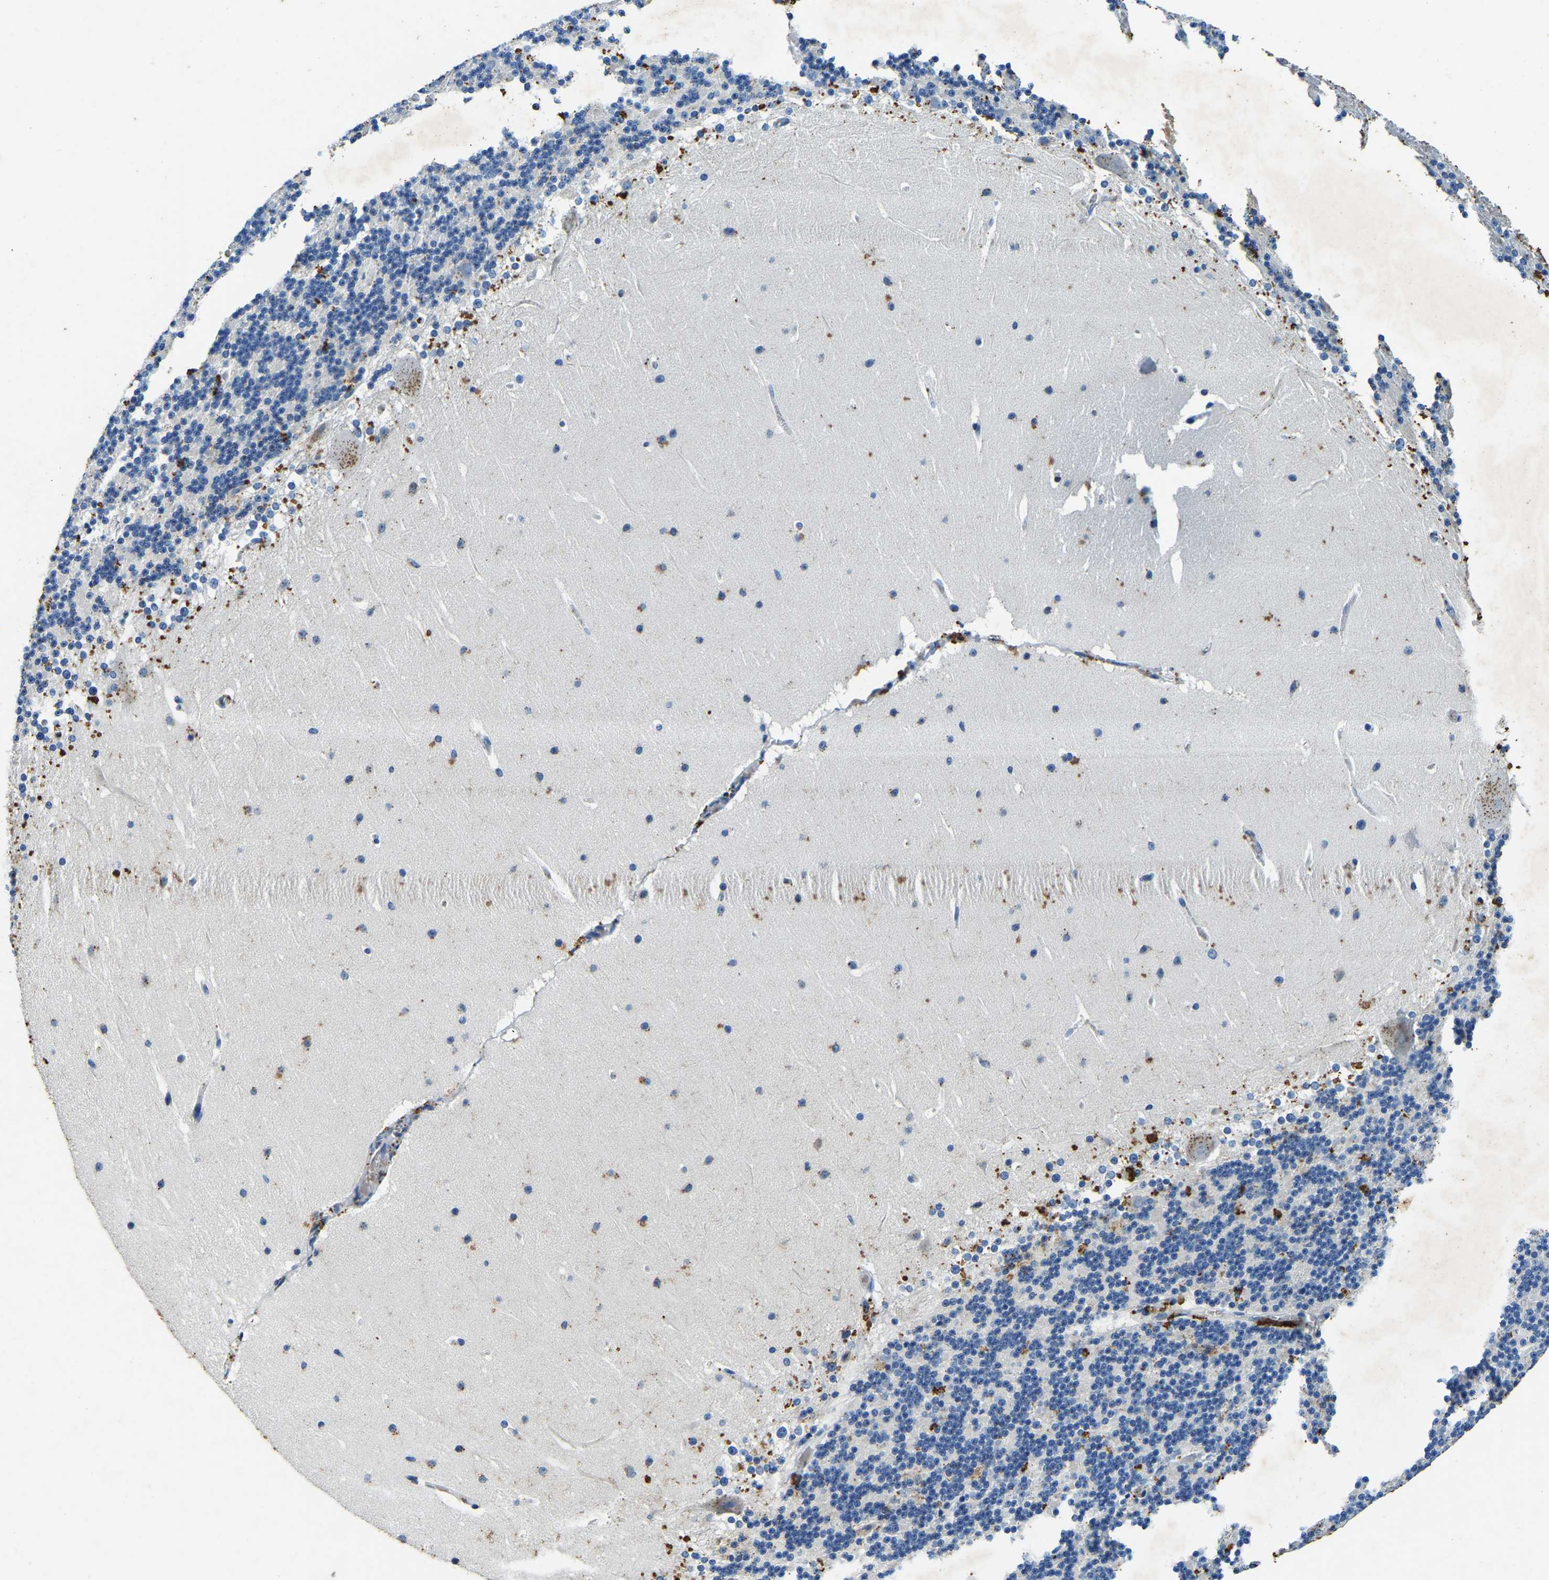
{"staining": {"intensity": "moderate", "quantity": "<25%", "location": "cytoplasmic/membranous"}, "tissue": "cerebellum", "cell_type": "Cells in granular layer", "image_type": "normal", "snomed": [{"axis": "morphology", "description": "Normal tissue, NOS"}, {"axis": "topography", "description": "Cerebellum"}], "caption": "Immunohistochemistry staining of unremarkable cerebellum, which shows low levels of moderate cytoplasmic/membranous positivity in about <25% of cells in granular layer indicating moderate cytoplasmic/membranous protein expression. The staining was performed using DAB (3,3'-diaminobenzidine) (brown) for protein detection and nuclei were counterstained in hematoxylin (blue).", "gene": "UBN2", "patient": {"sex": "female", "age": 19}}